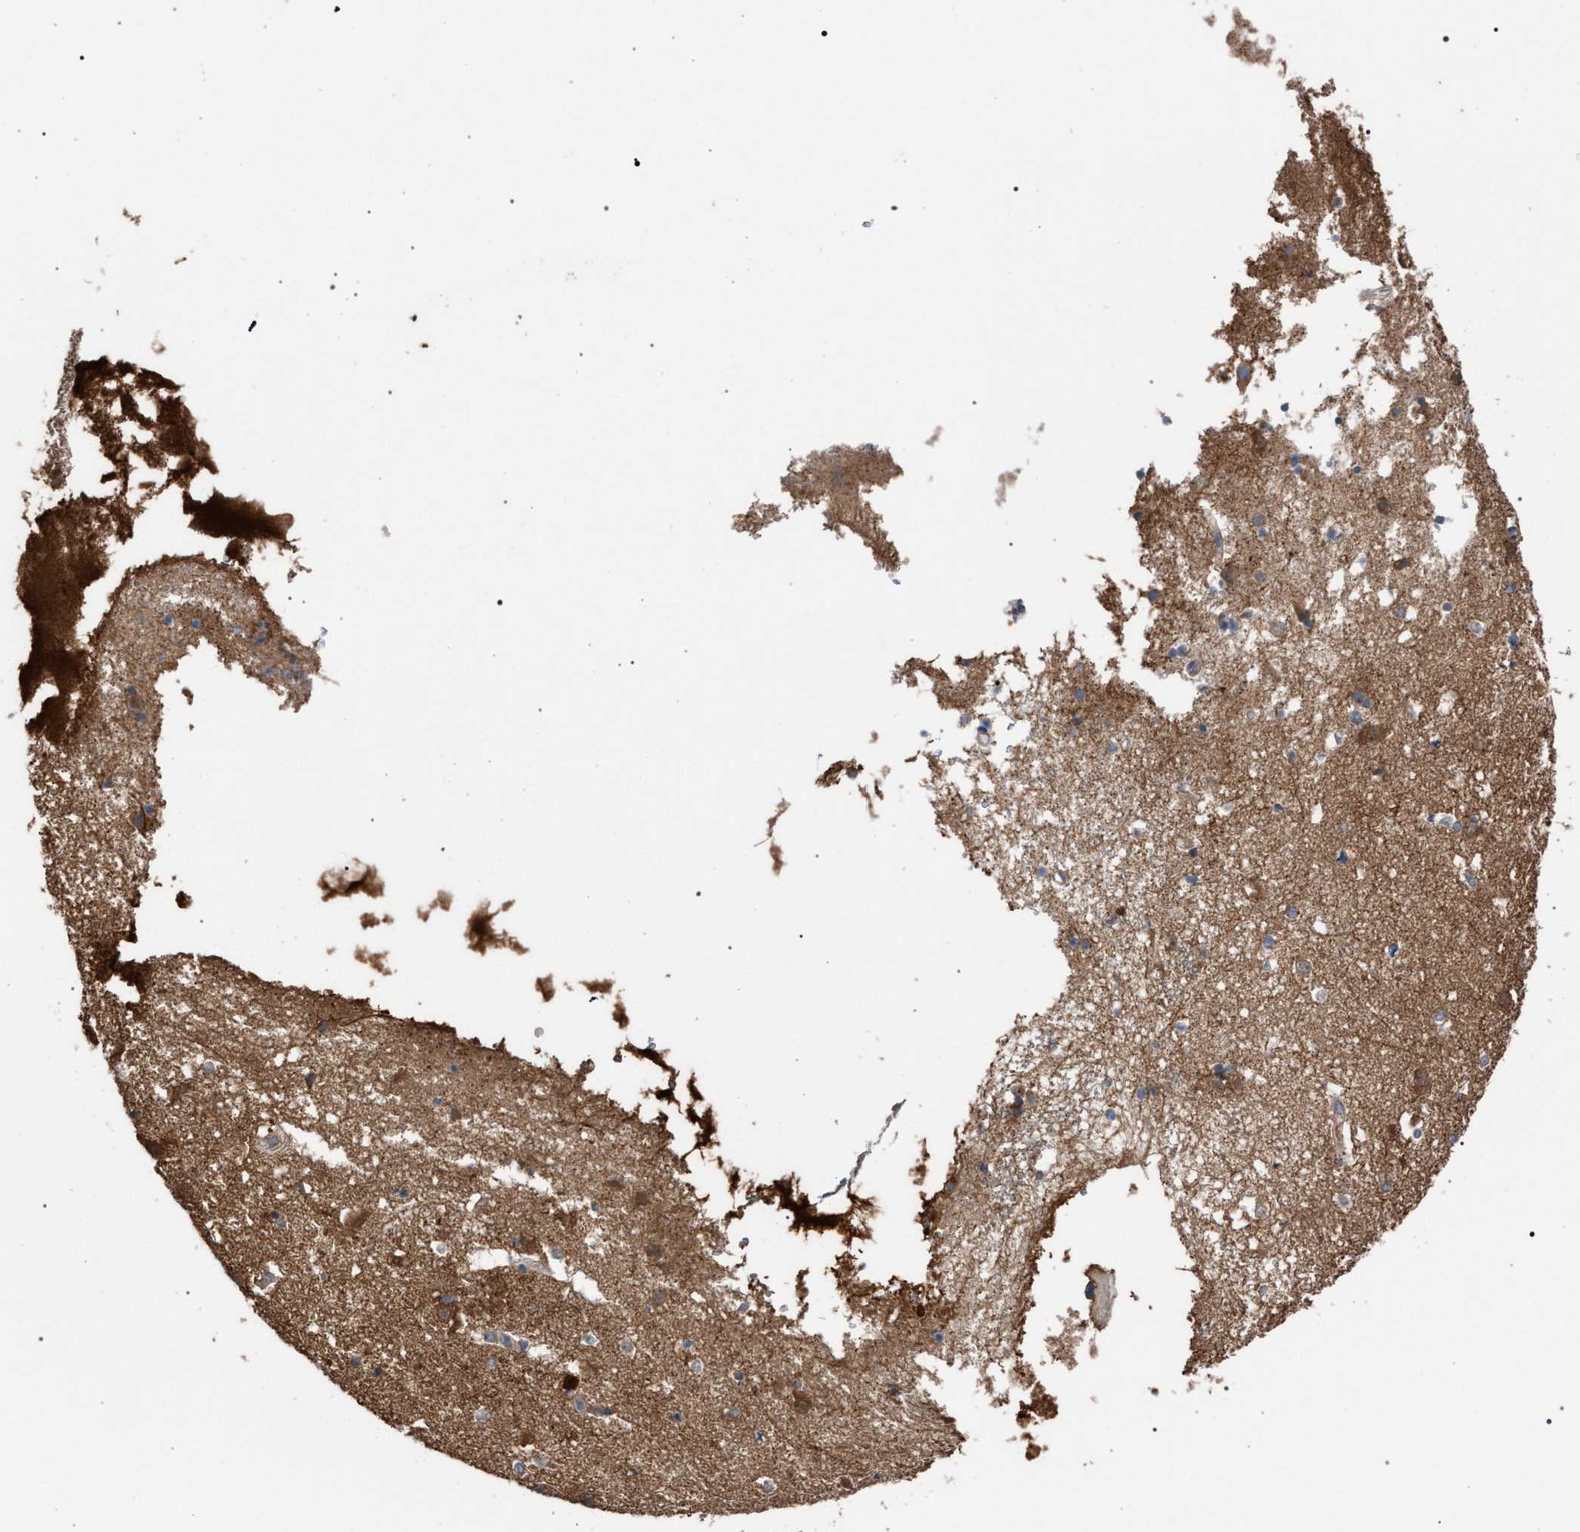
{"staining": {"intensity": "moderate", "quantity": "<25%", "location": "cytoplasmic/membranous"}, "tissue": "caudate", "cell_type": "Glial cells", "image_type": "normal", "snomed": [{"axis": "morphology", "description": "Normal tissue, NOS"}, {"axis": "topography", "description": "Lateral ventricle wall"}], "caption": "The micrograph exhibits immunohistochemical staining of benign caudate. There is moderate cytoplasmic/membranous staining is present in approximately <25% of glial cells. Using DAB (3,3'-diaminobenzidine) (brown) and hematoxylin (blue) stains, captured at high magnification using brightfield microscopy.", "gene": "CDR2L", "patient": {"sex": "male", "age": 70}}